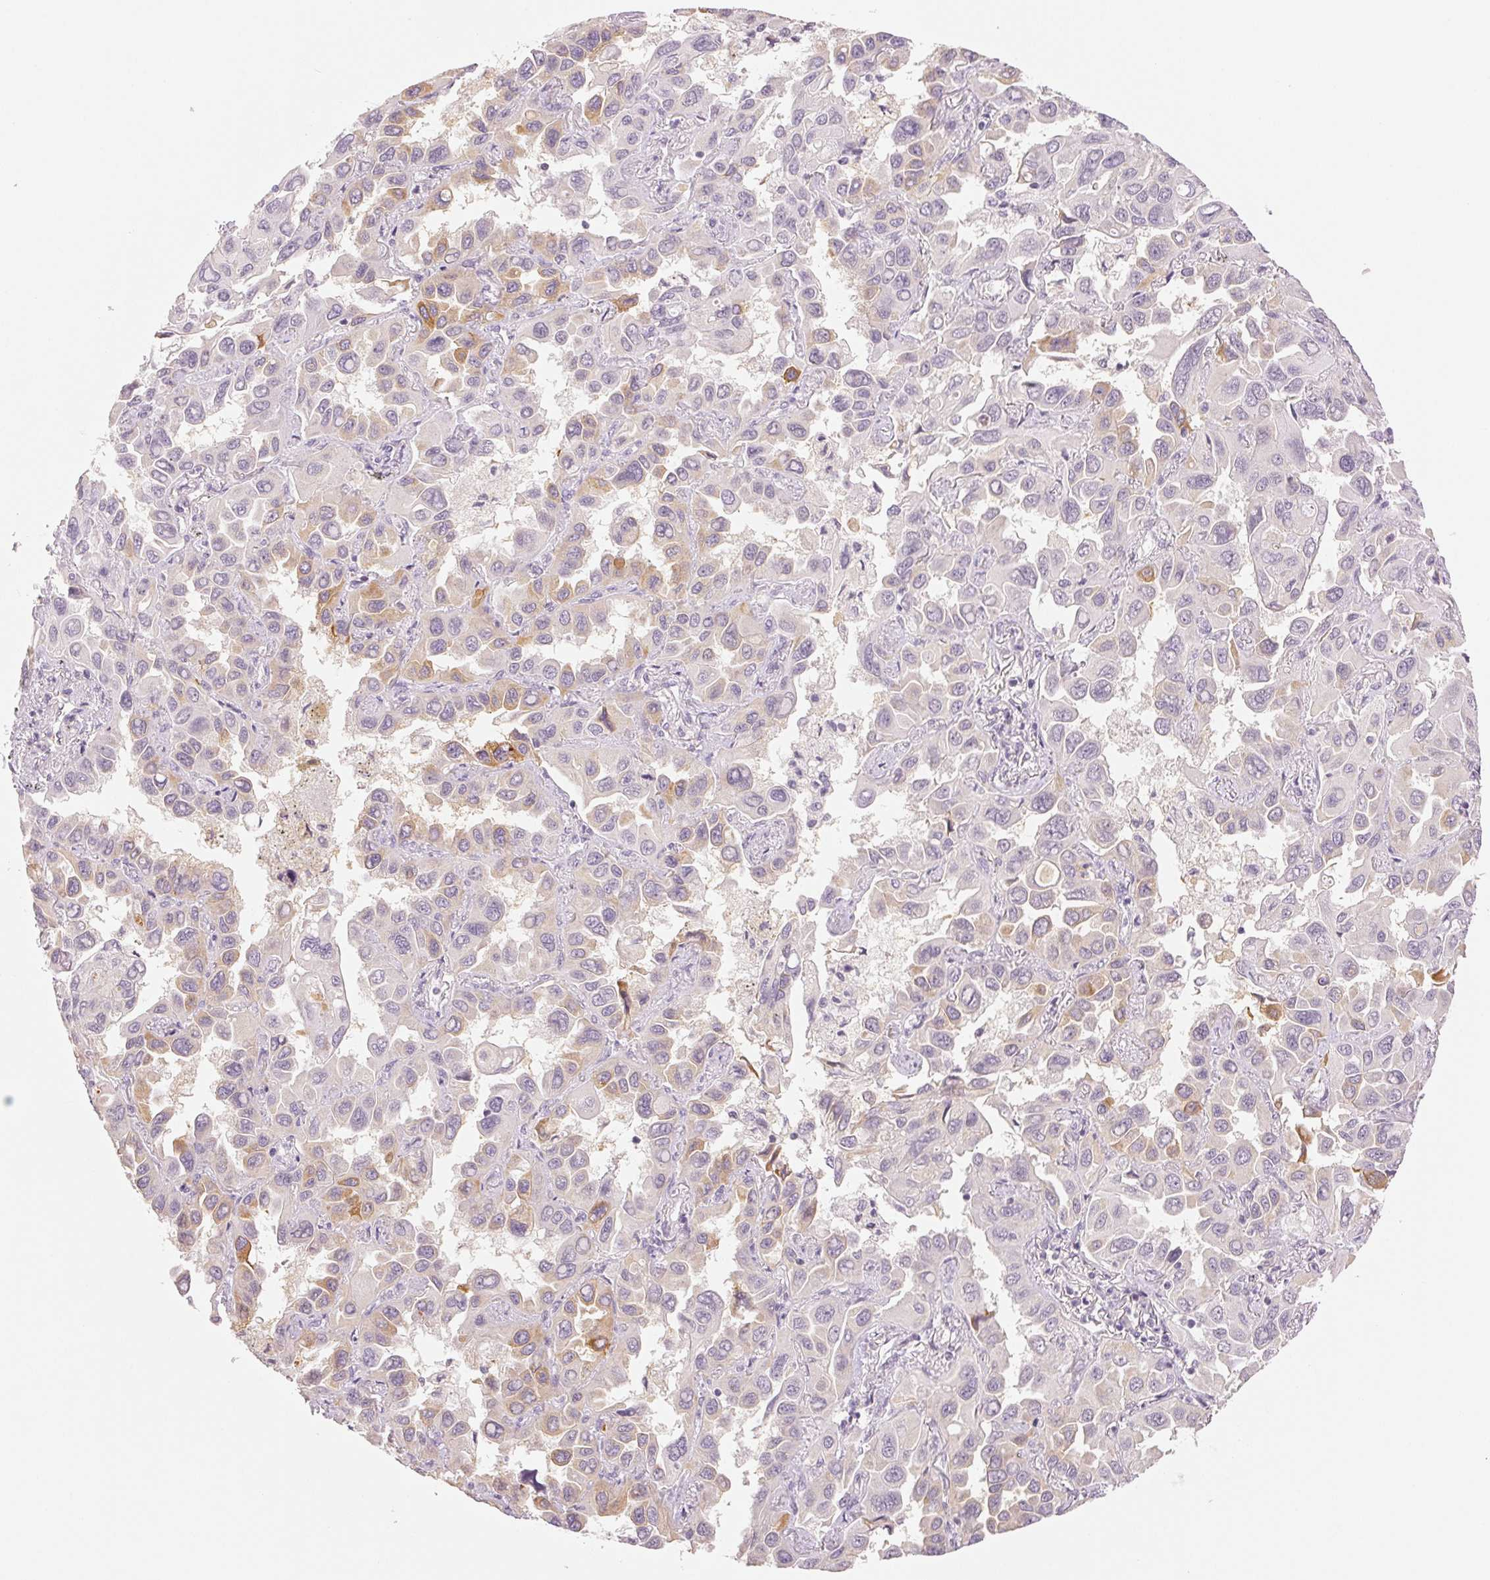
{"staining": {"intensity": "weak", "quantity": "<25%", "location": "cytoplasmic/membranous"}, "tissue": "lung cancer", "cell_type": "Tumor cells", "image_type": "cancer", "snomed": [{"axis": "morphology", "description": "Adenocarcinoma, NOS"}, {"axis": "topography", "description": "Lung"}], "caption": "Immunohistochemical staining of human adenocarcinoma (lung) demonstrates no significant staining in tumor cells. (DAB (3,3'-diaminobenzidine) IHC, high magnification).", "gene": "MAP1LC3A", "patient": {"sex": "male", "age": 64}}